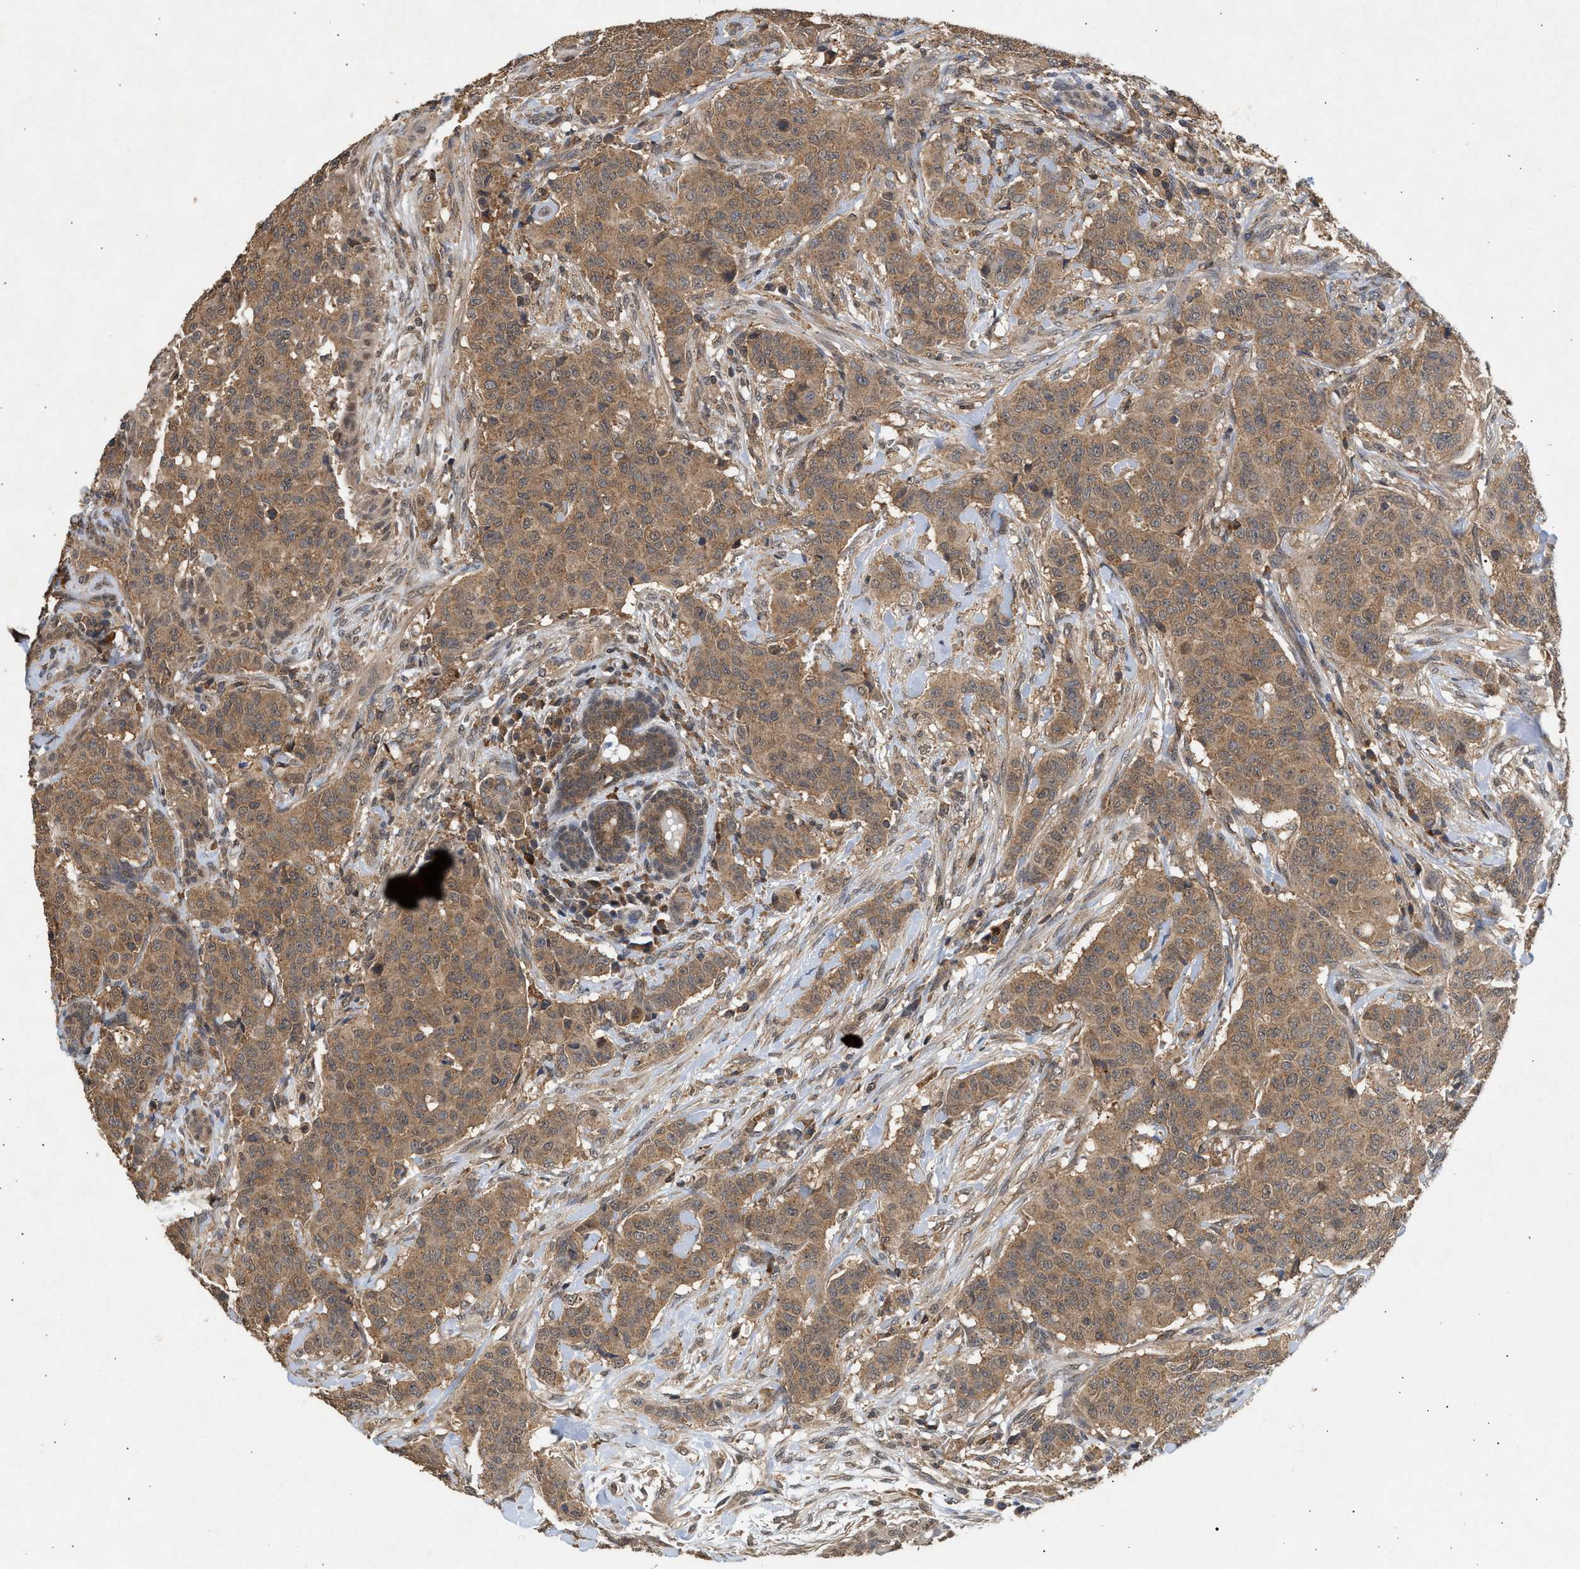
{"staining": {"intensity": "moderate", "quantity": ">75%", "location": "cytoplasmic/membranous"}, "tissue": "breast cancer", "cell_type": "Tumor cells", "image_type": "cancer", "snomed": [{"axis": "morphology", "description": "Normal tissue, NOS"}, {"axis": "morphology", "description": "Duct carcinoma"}, {"axis": "topography", "description": "Breast"}], "caption": "An image of breast cancer (invasive ductal carcinoma) stained for a protein displays moderate cytoplasmic/membranous brown staining in tumor cells.", "gene": "FITM1", "patient": {"sex": "female", "age": 40}}